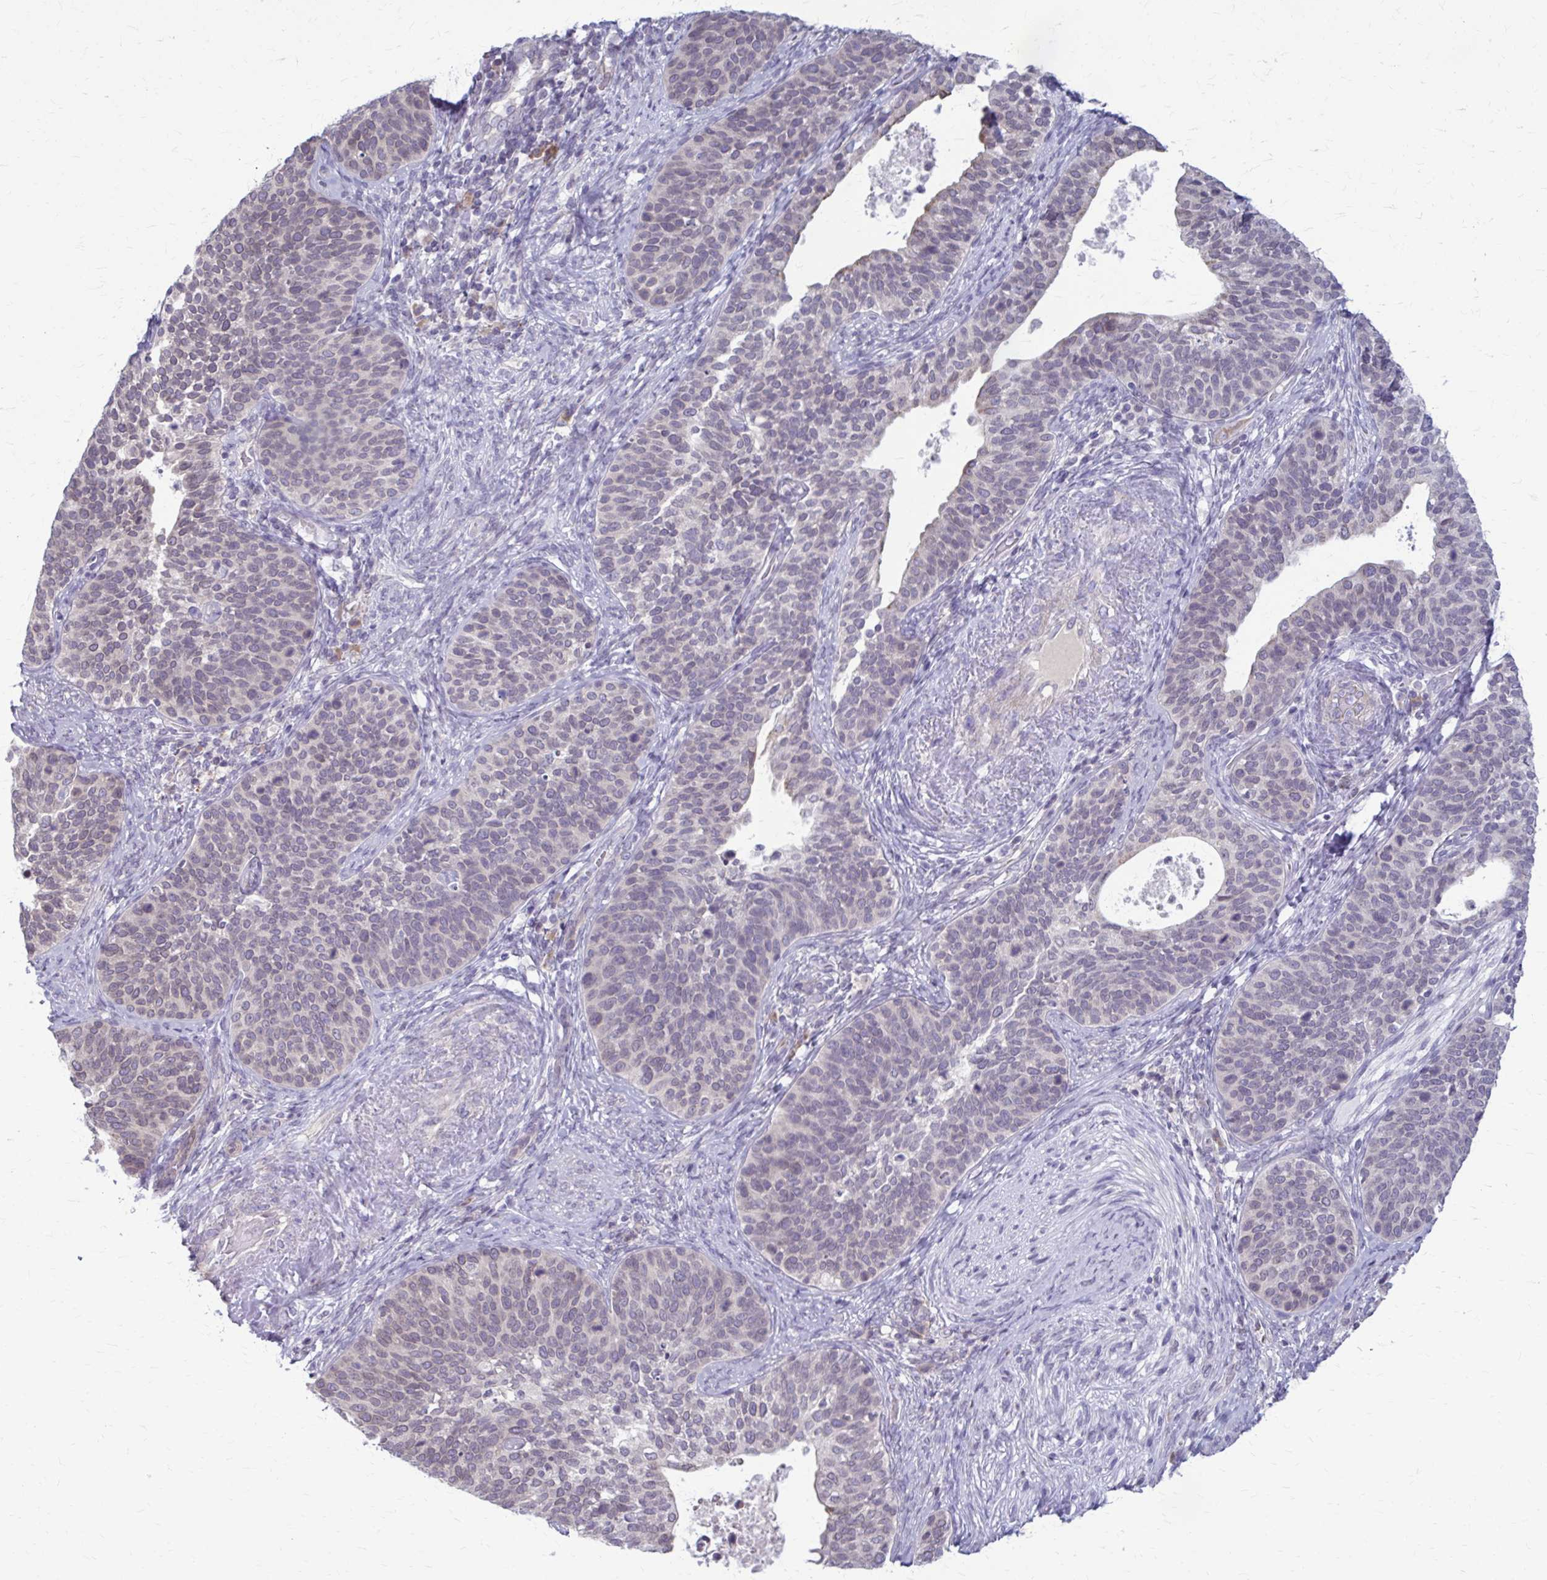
{"staining": {"intensity": "negative", "quantity": "none", "location": "none"}, "tissue": "cervical cancer", "cell_type": "Tumor cells", "image_type": "cancer", "snomed": [{"axis": "morphology", "description": "Squamous cell carcinoma, NOS"}, {"axis": "topography", "description": "Cervix"}], "caption": "Immunohistochemical staining of human squamous cell carcinoma (cervical) shows no significant expression in tumor cells. (DAB (3,3'-diaminobenzidine) immunohistochemistry, high magnification).", "gene": "MCRIP2", "patient": {"sex": "female", "age": 69}}